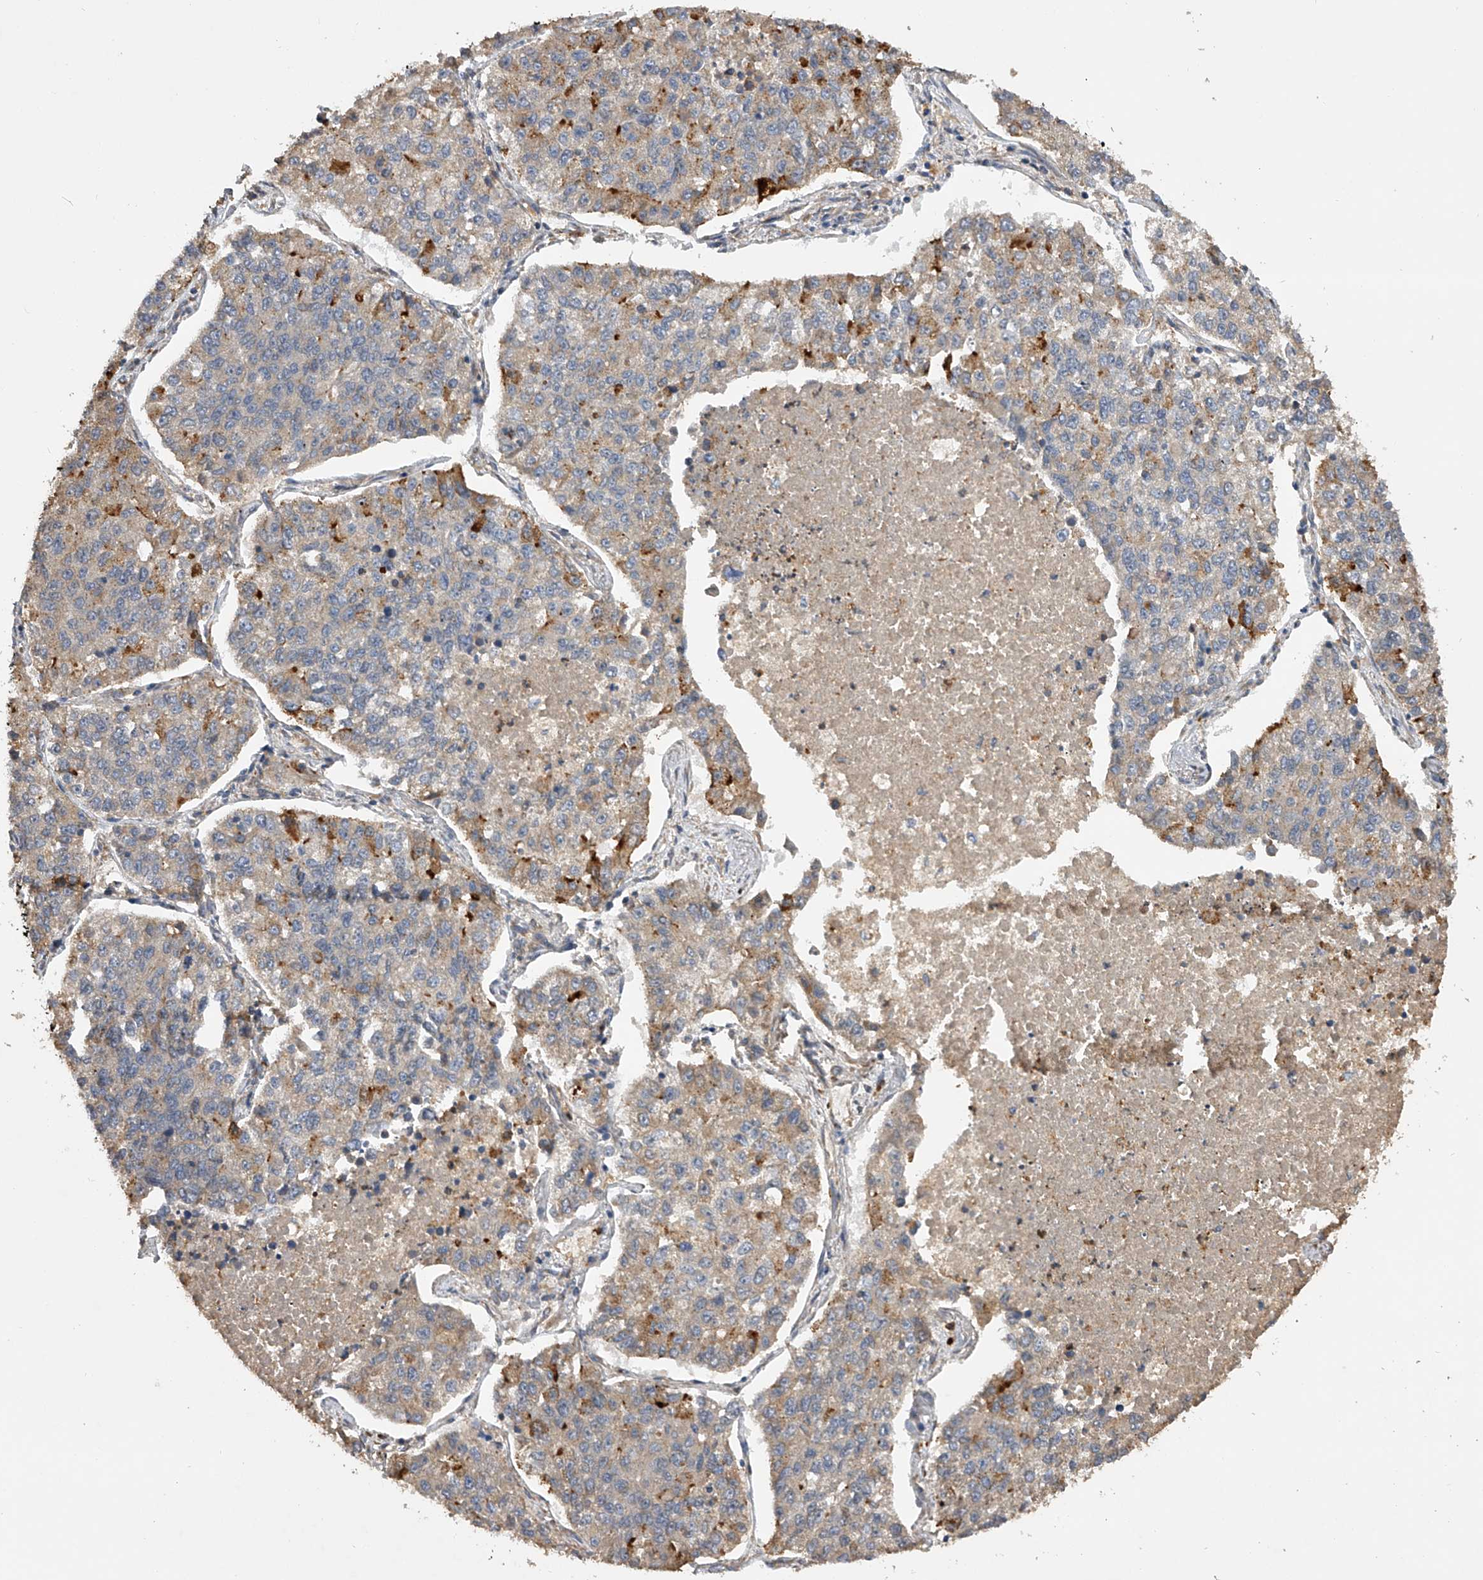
{"staining": {"intensity": "moderate", "quantity": "<25%", "location": "cytoplasmic/membranous"}, "tissue": "lung cancer", "cell_type": "Tumor cells", "image_type": "cancer", "snomed": [{"axis": "morphology", "description": "Adenocarcinoma, NOS"}, {"axis": "topography", "description": "Lung"}], "caption": "Protein expression analysis of human lung cancer reveals moderate cytoplasmic/membranous expression in approximately <25% of tumor cells.", "gene": "PTPRA", "patient": {"sex": "male", "age": 49}}